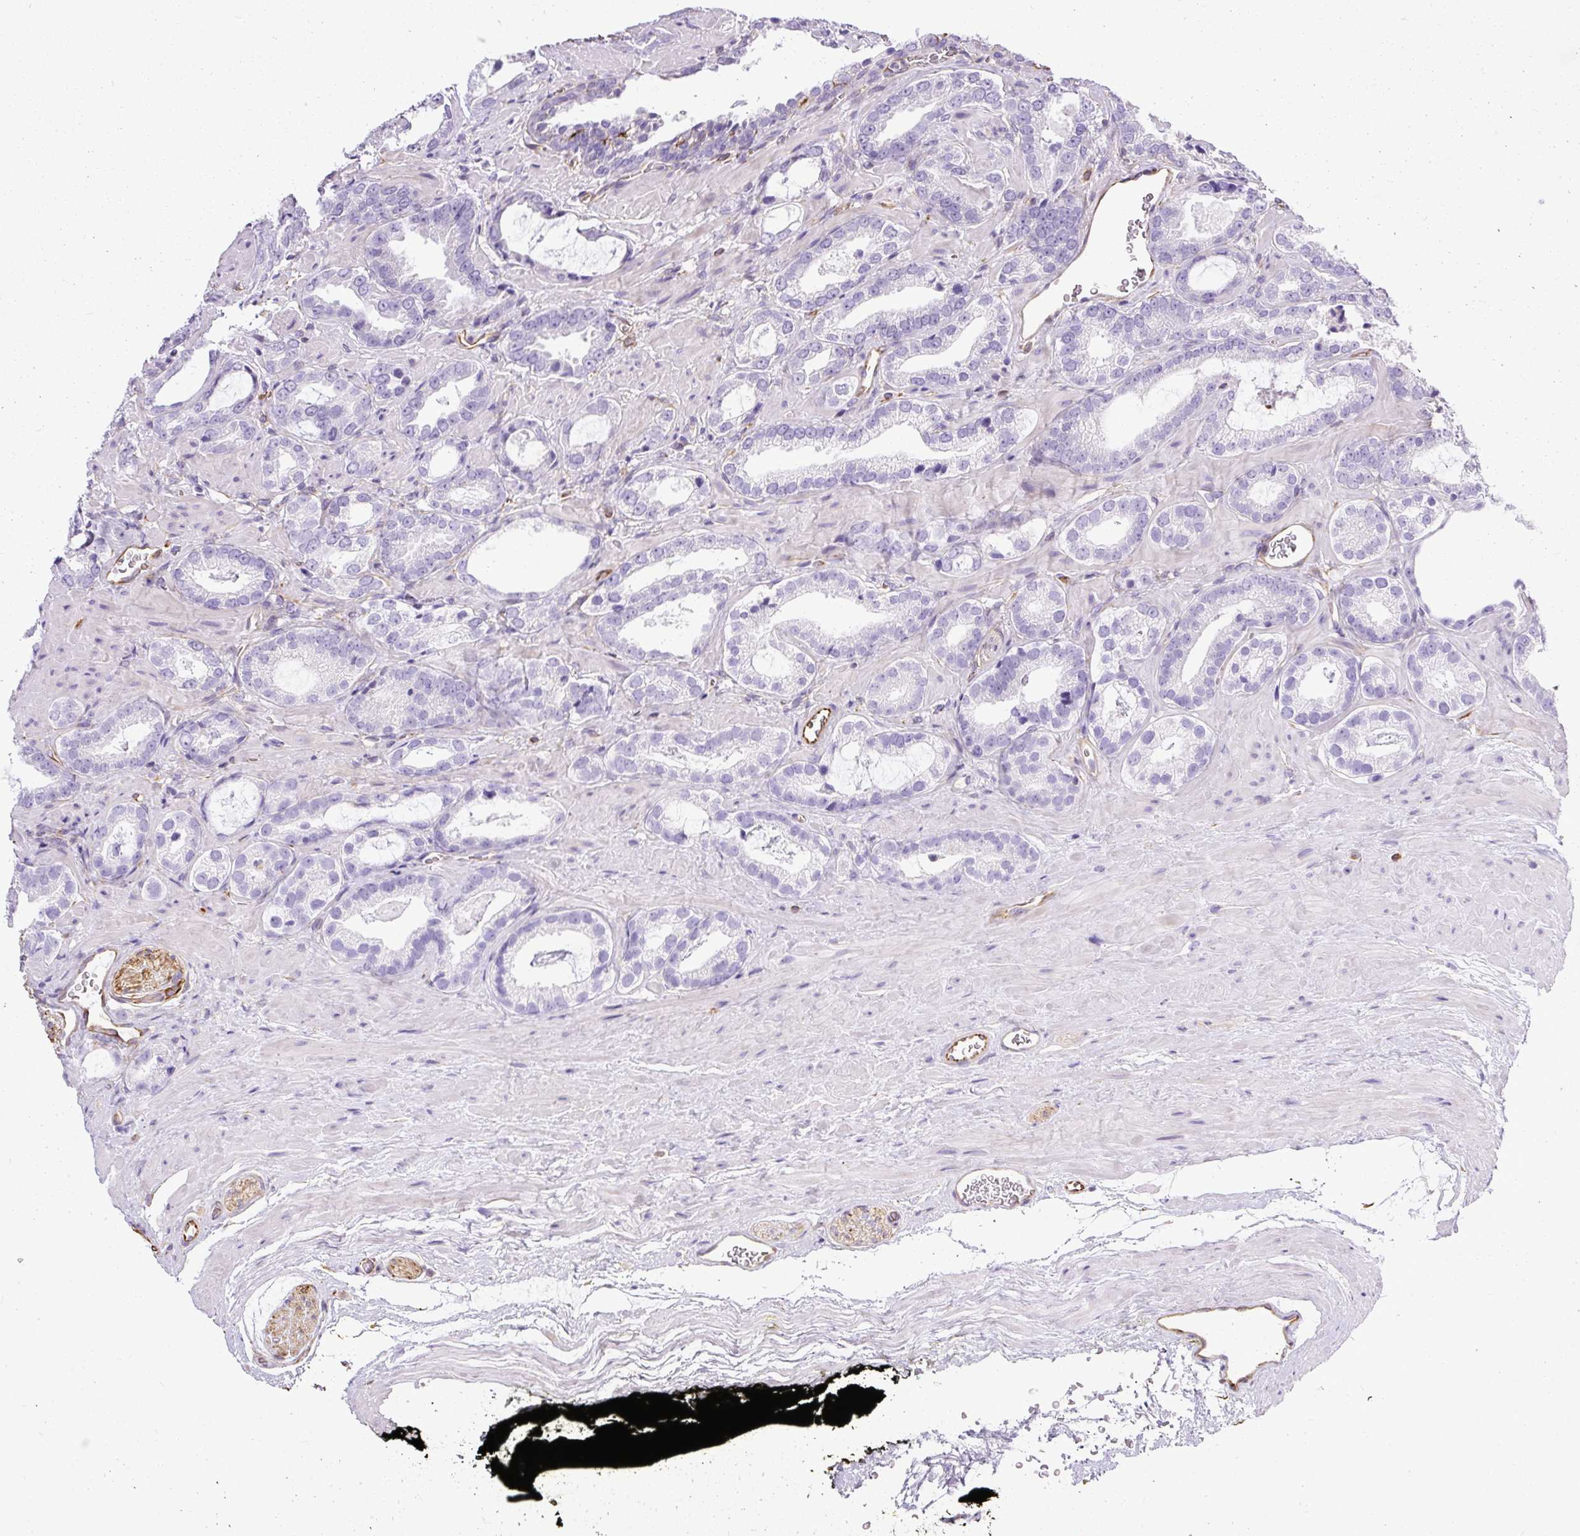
{"staining": {"intensity": "negative", "quantity": "none", "location": "none"}, "tissue": "prostate cancer", "cell_type": "Tumor cells", "image_type": "cancer", "snomed": [{"axis": "morphology", "description": "Adenocarcinoma, Low grade"}, {"axis": "topography", "description": "Prostate"}], "caption": "Tumor cells show no significant protein positivity in prostate cancer (low-grade adenocarcinoma). (DAB (3,3'-diaminobenzidine) immunohistochemistry (IHC), high magnification).", "gene": "PLS1", "patient": {"sex": "male", "age": 62}}